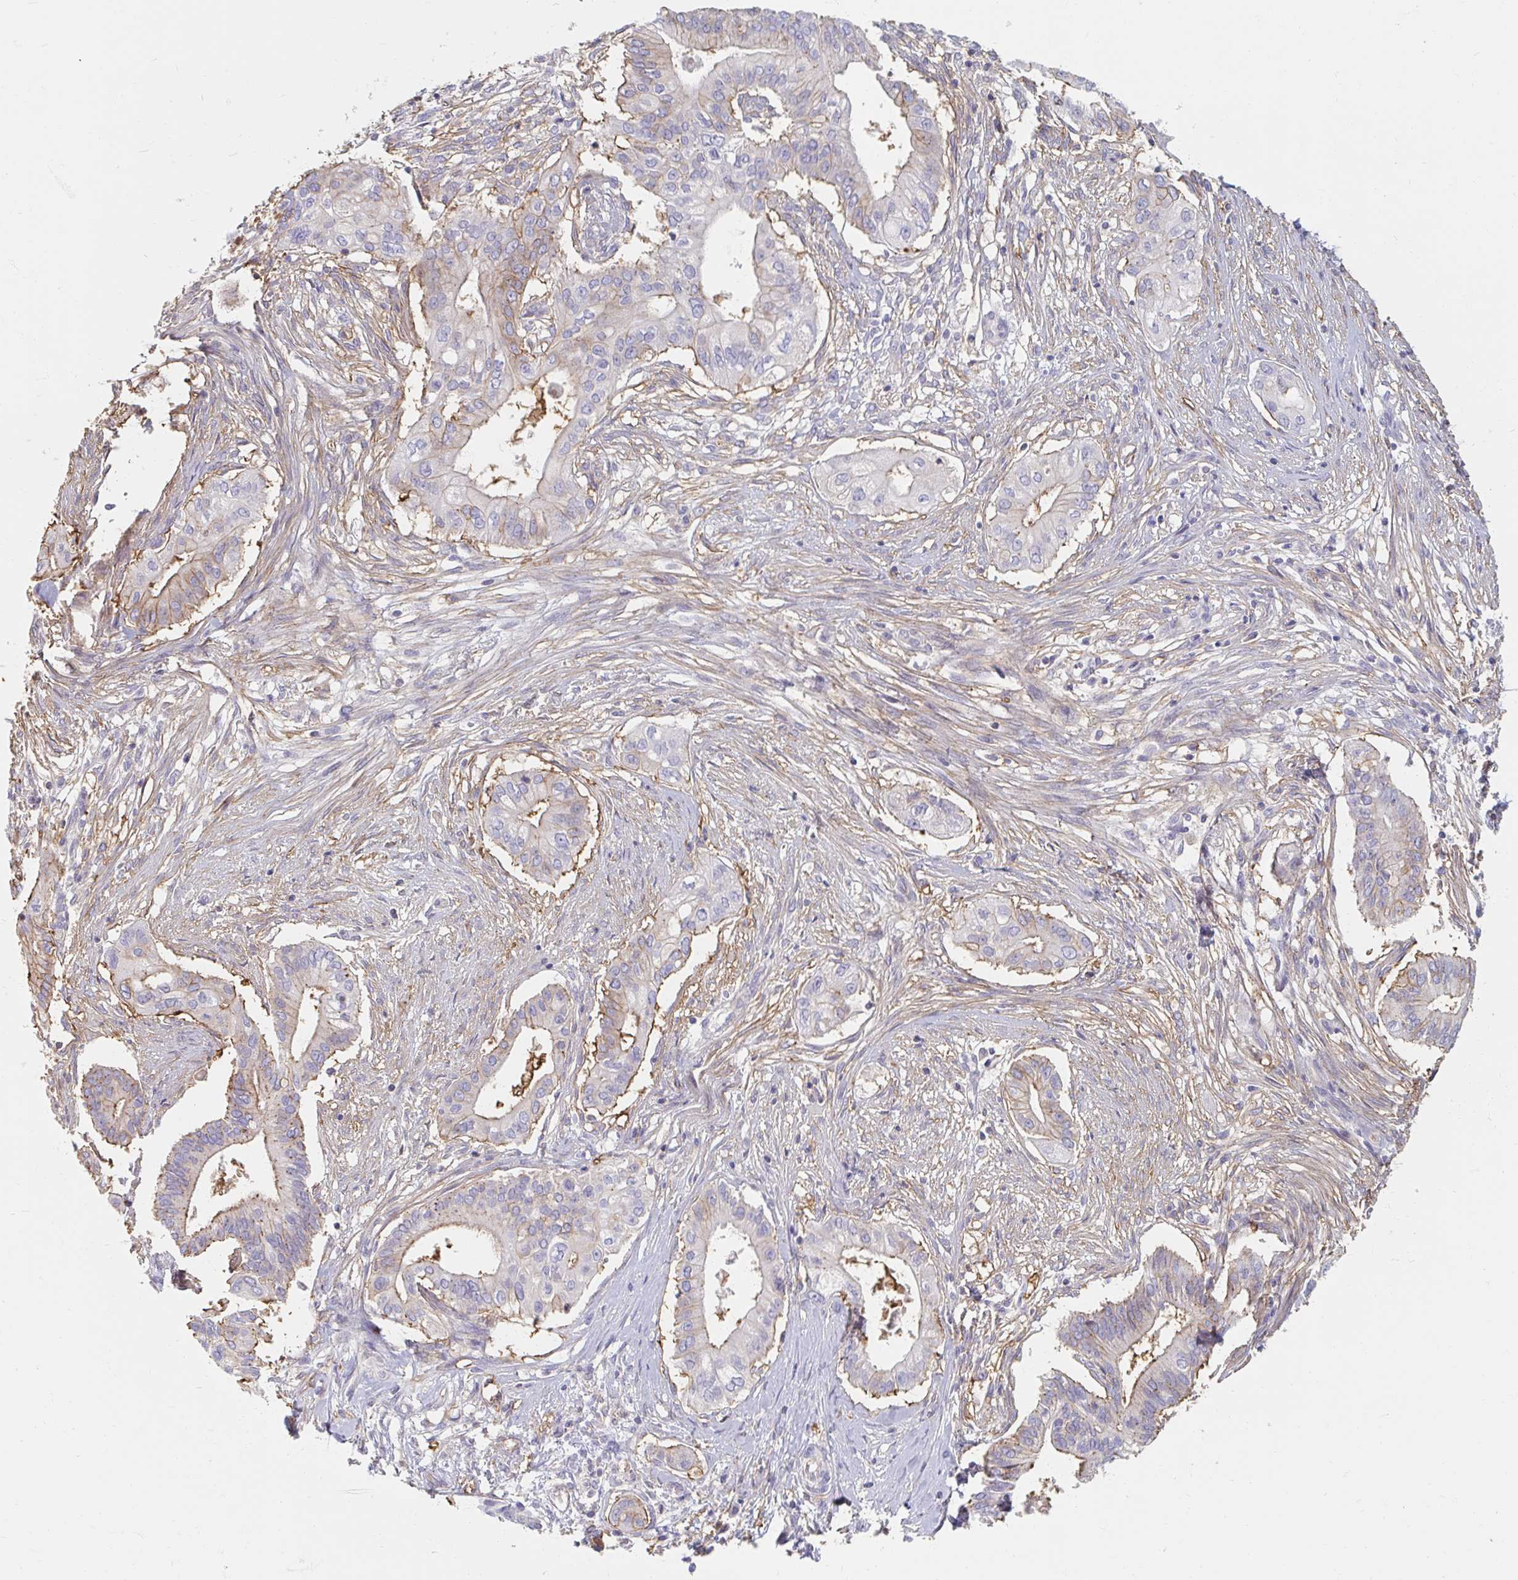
{"staining": {"intensity": "weak", "quantity": "<25%", "location": "cytoplasmic/membranous"}, "tissue": "pancreatic cancer", "cell_type": "Tumor cells", "image_type": "cancer", "snomed": [{"axis": "morphology", "description": "Adenocarcinoma, NOS"}, {"axis": "topography", "description": "Pancreas"}], "caption": "DAB immunohistochemical staining of human pancreatic cancer (adenocarcinoma) shows no significant positivity in tumor cells. (DAB immunohistochemistry visualized using brightfield microscopy, high magnification).", "gene": "MYLK2", "patient": {"sex": "female", "age": 68}}